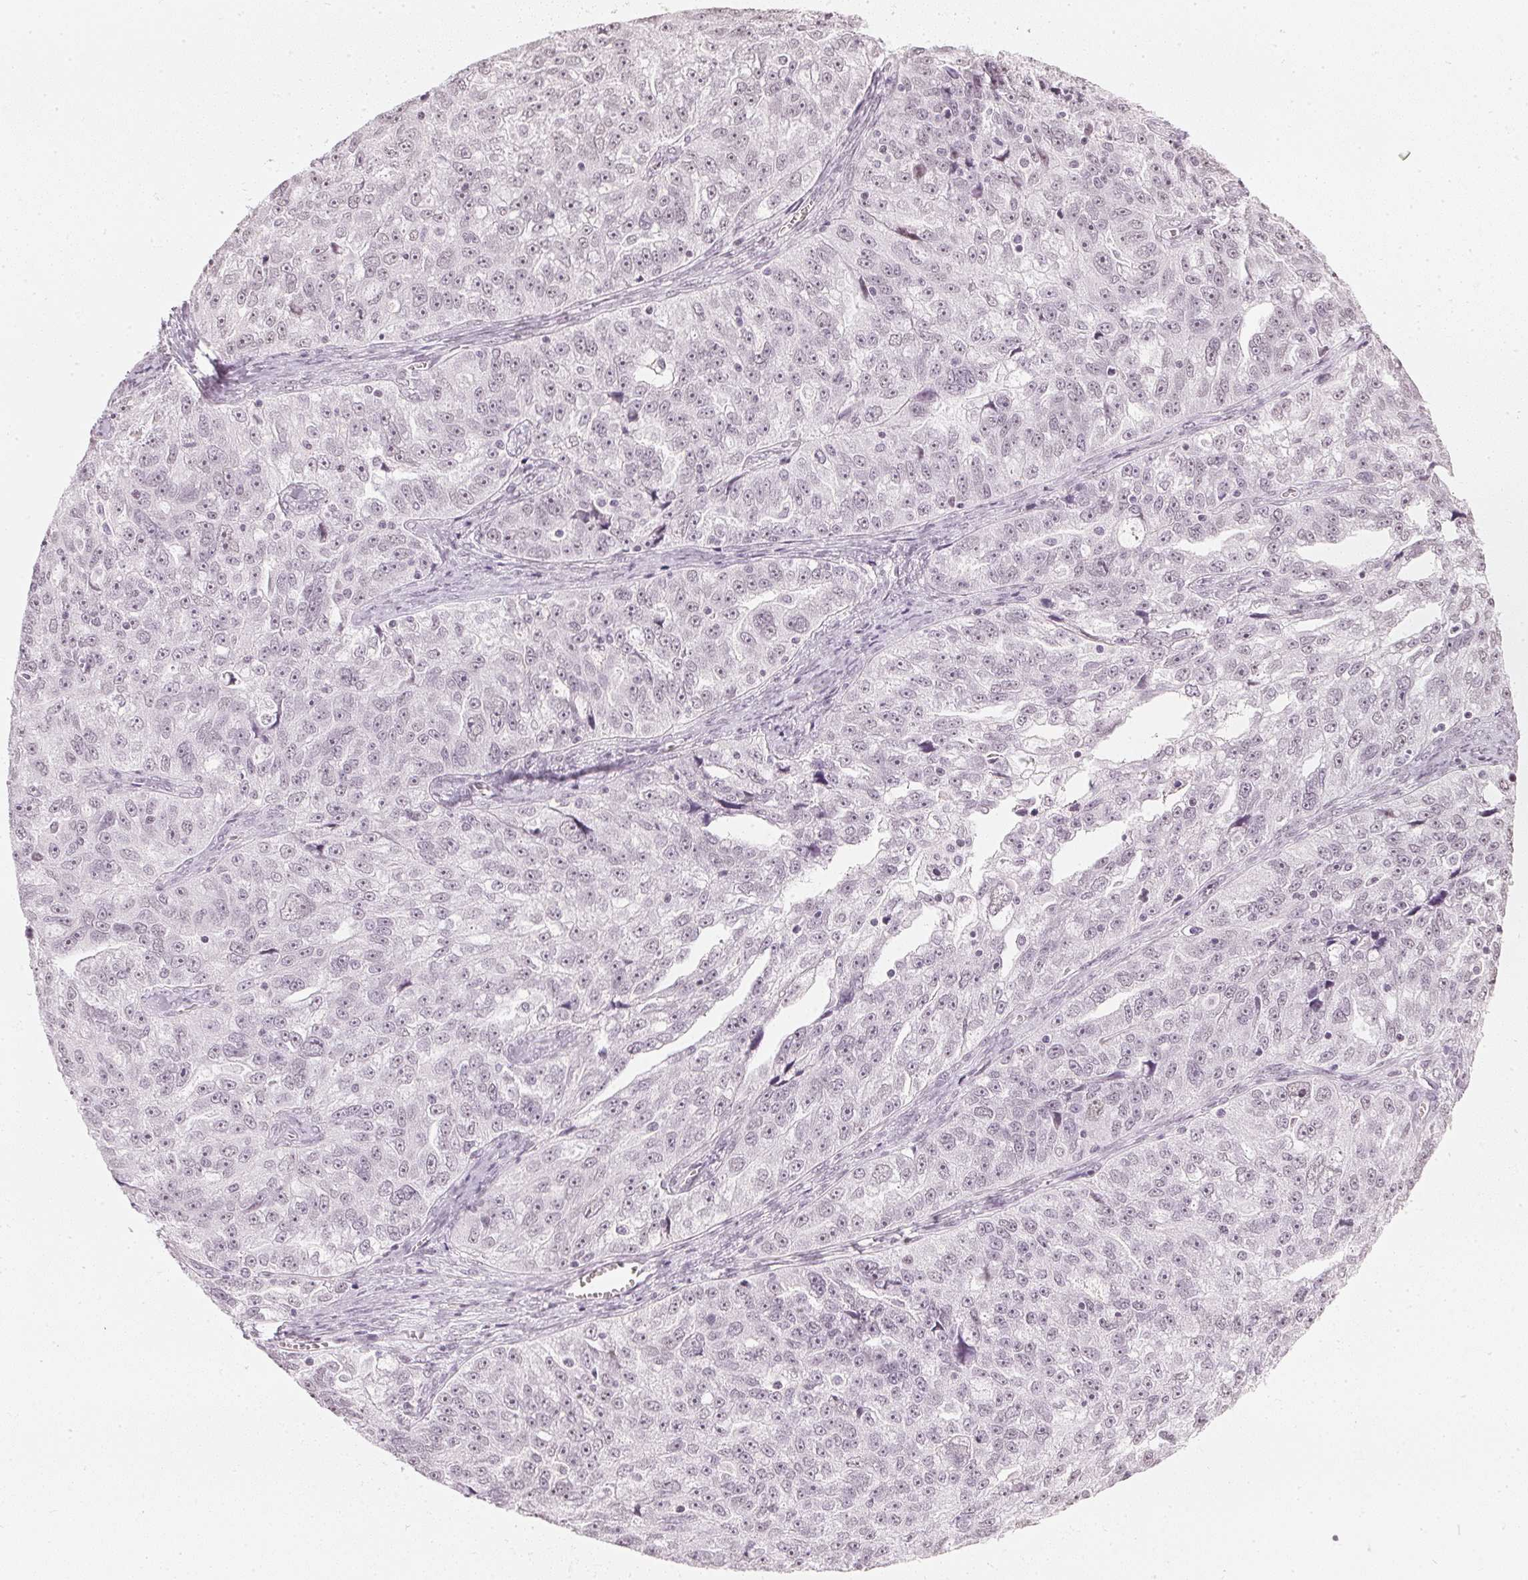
{"staining": {"intensity": "negative", "quantity": "none", "location": "none"}, "tissue": "ovarian cancer", "cell_type": "Tumor cells", "image_type": "cancer", "snomed": [{"axis": "morphology", "description": "Cystadenocarcinoma, serous, NOS"}, {"axis": "topography", "description": "Ovary"}], "caption": "A photomicrograph of ovarian serous cystadenocarcinoma stained for a protein shows no brown staining in tumor cells.", "gene": "DNAJC6", "patient": {"sex": "female", "age": 51}}